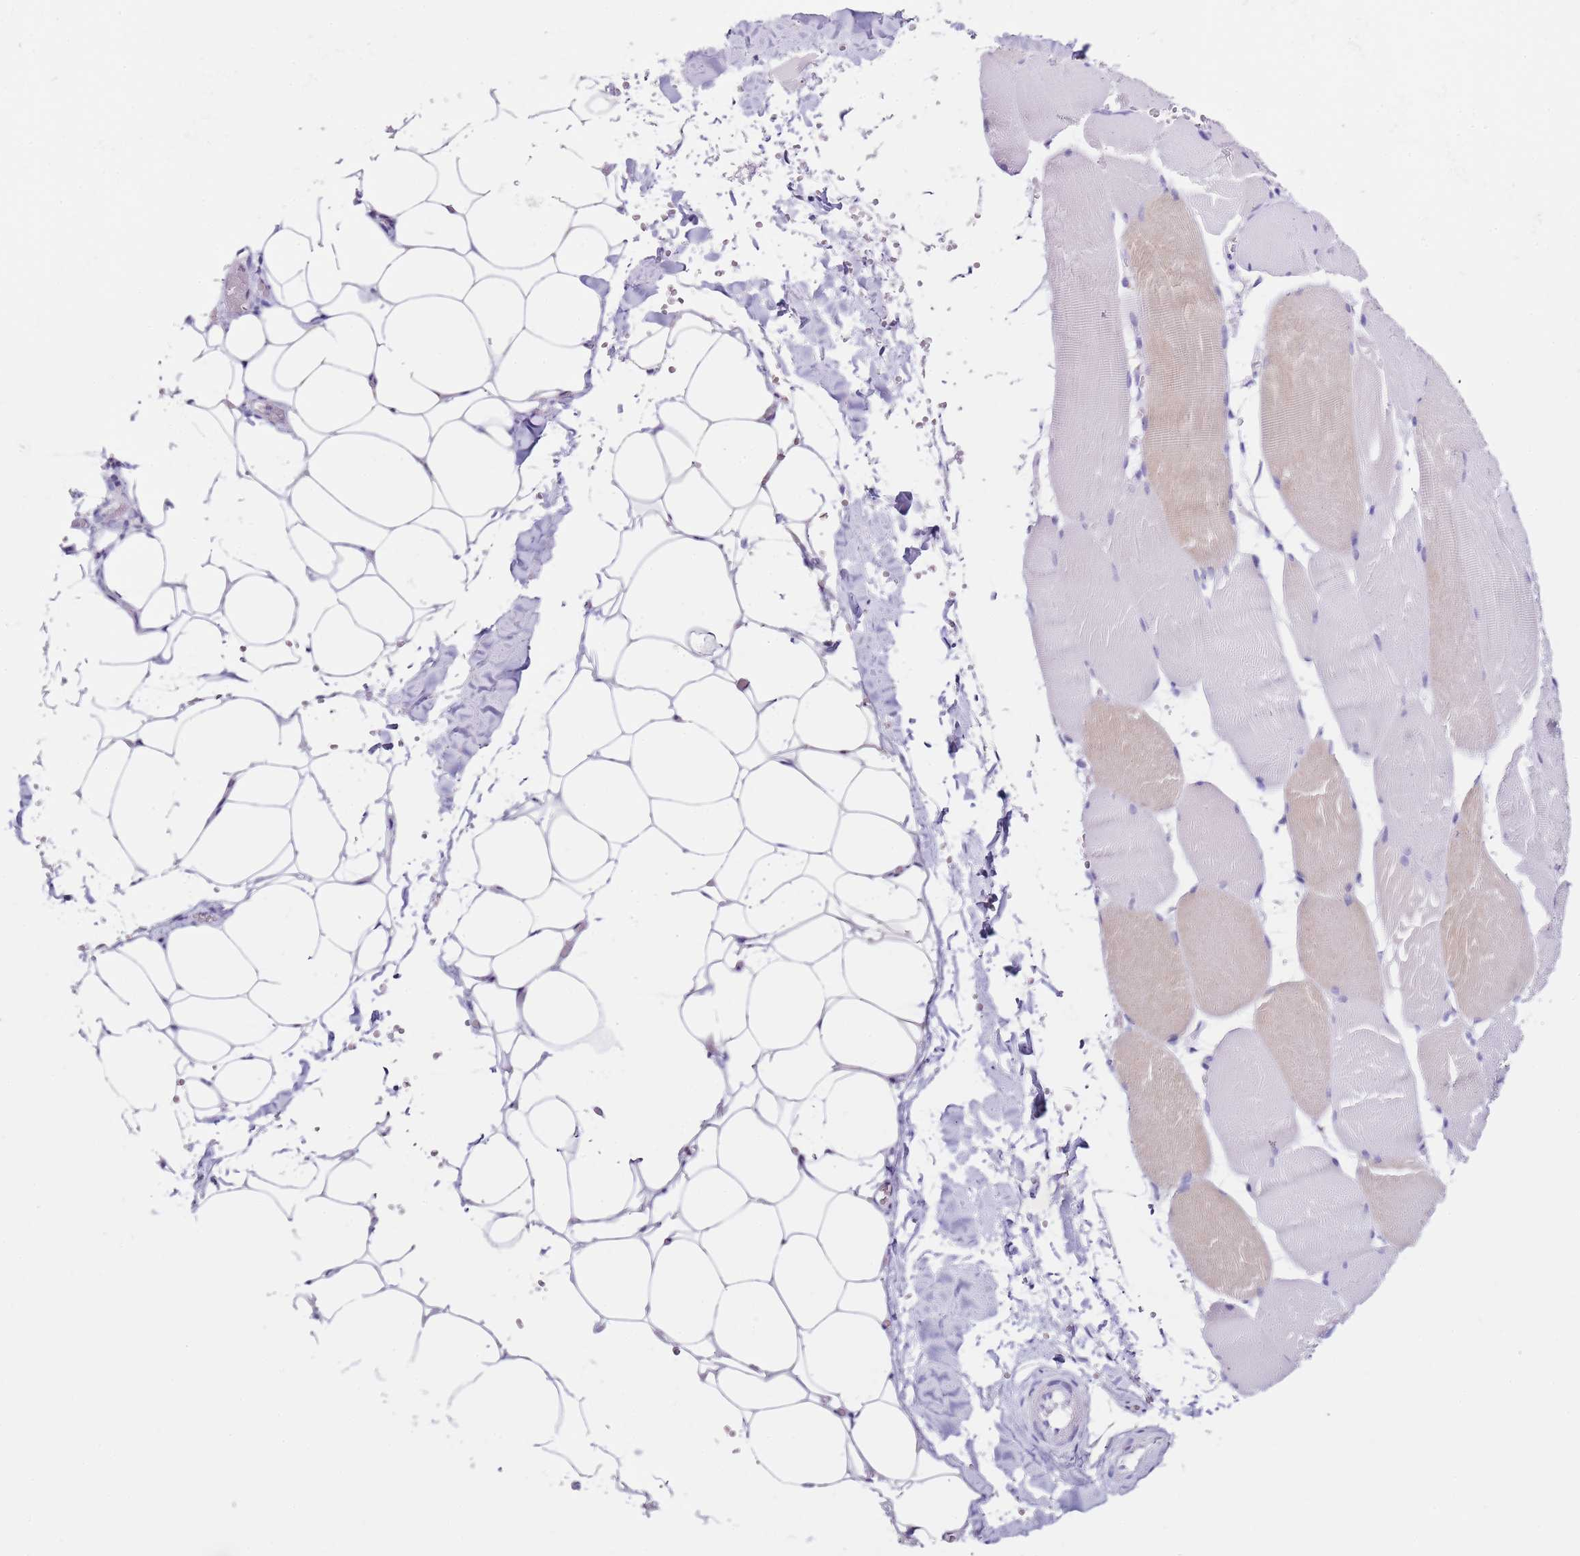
{"staining": {"intensity": "negative", "quantity": "none", "location": "none"}, "tissue": "adipose tissue", "cell_type": "Adipocytes", "image_type": "normal", "snomed": [{"axis": "morphology", "description": "Normal tissue, NOS"}, {"axis": "topography", "description": "Skeletal muscle"}, {"axis": "topography", "description": "Peripheral nerve tissue"}], "caption": "IHC photomicrograph of benign adipose tissue: human adipose tissue stained with DAB (3,3'-diaminobenzidine) displays no significant protein staining in adipocytes. (DAB (3,3'-diaminobenzidine) immunohistochemistry (IHC) visualized using brightfield microscopy, high magnification).", "gene": "PTBP2", "patient": {"sex": "female", "age": 55}}